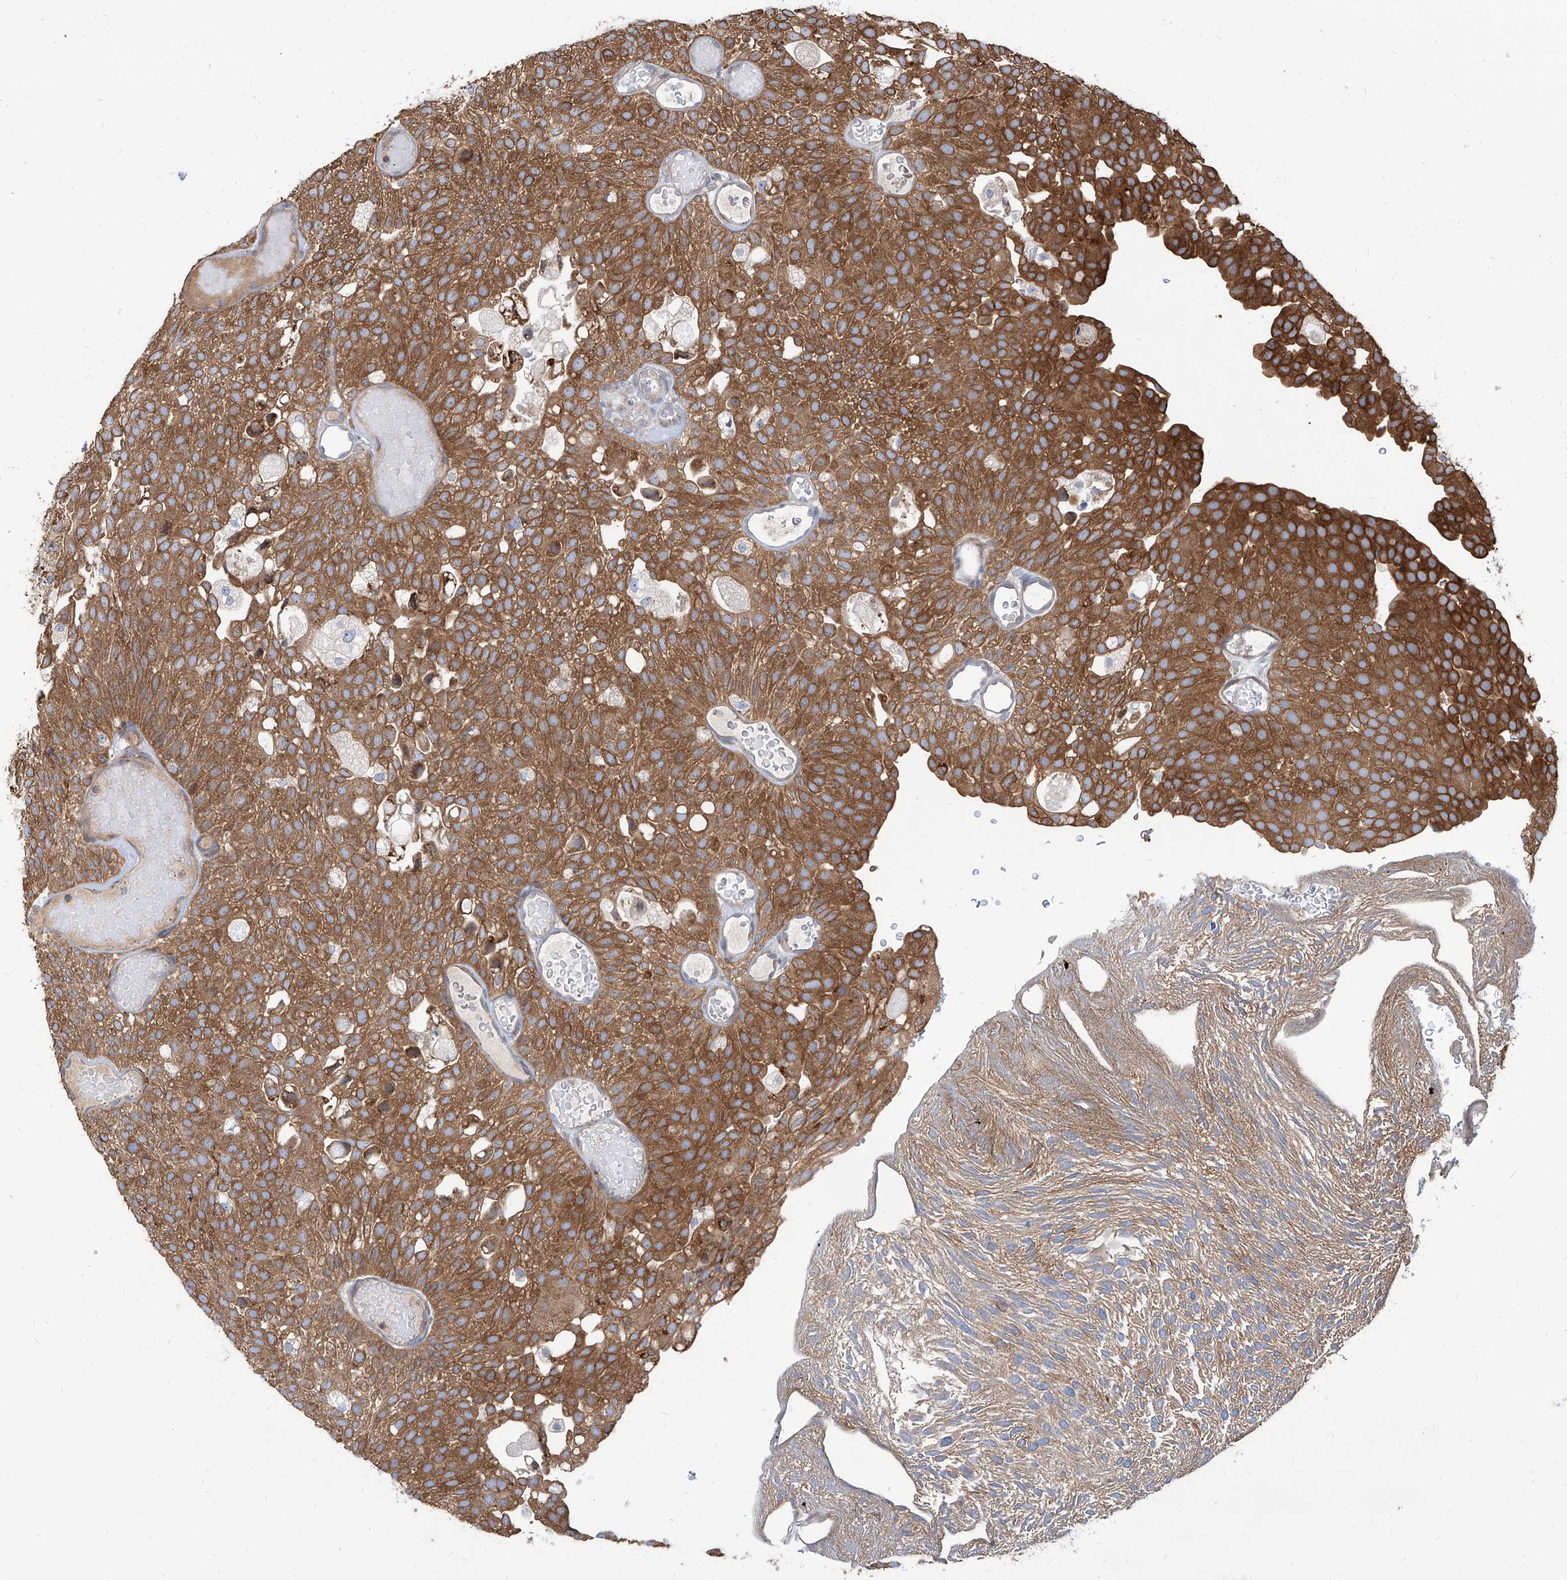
{"staining": {"intensity": "strong", "quantity": ">75%", "location": "cytoplasmic/membranous"}, "tissue": "urothelial cancer", "cell_type": "Tumor cells", "image_type": "cancer", "snomed": [{"axis": "morphology", "description": "Urothelial carcinoma, Low grade"}, {"axis": "topography", "description": "Urinary bladder"}], "caption": "Human urothelial cancer stained with a protein marker displays strong staining in tumor cells.", "gene": "FAM83B", "patient": {"sex": "male", "age": 78}}